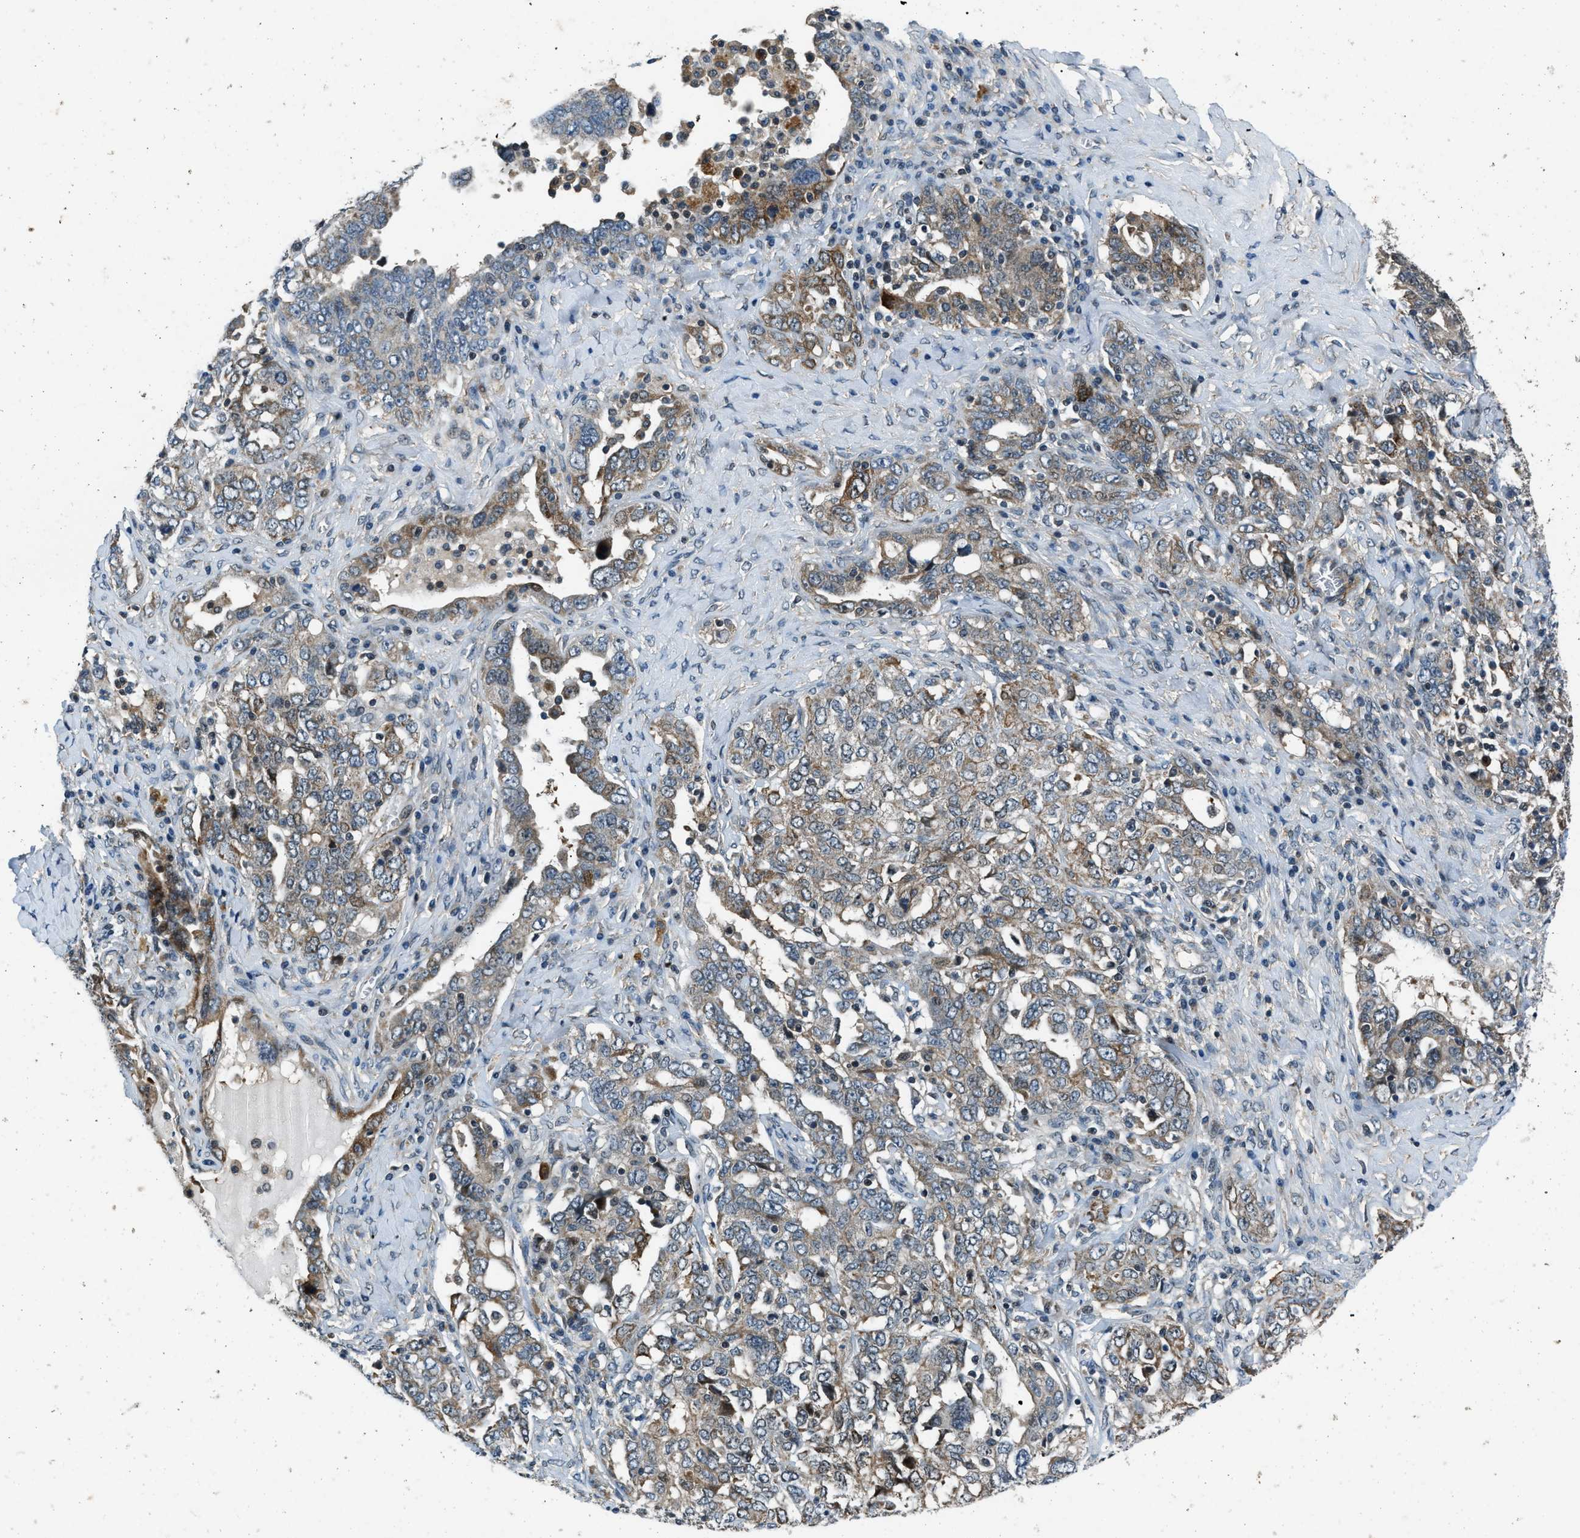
{"staining": {"intensity": "weak", "quantity": "25%-75%", "location": "cytoplasmic/membranous"}, "tissue": "ovarian cancer", "cell_type": "Tumor cells", "image_type": "cancer", "snomed": [{"axis": "morphology", "description": "Carcinoma, endometroid"}, {"axis": "topography", "description": "Ovary"}], "caption": "Brown immunohistochemical staining in human ovarian endometroid carcinoma demonstrates weak cytoplasmic/membranous staining in about 25%-75% of tumor cells. The protein is stained brown, and the nuclei are stained in blue (DAB (3,3'-diaminobenzidine) IHC with brightfield microscopy, high magnification).", "gene": "NUDCD3", "patient": {"sex": "female", "age": 62}}